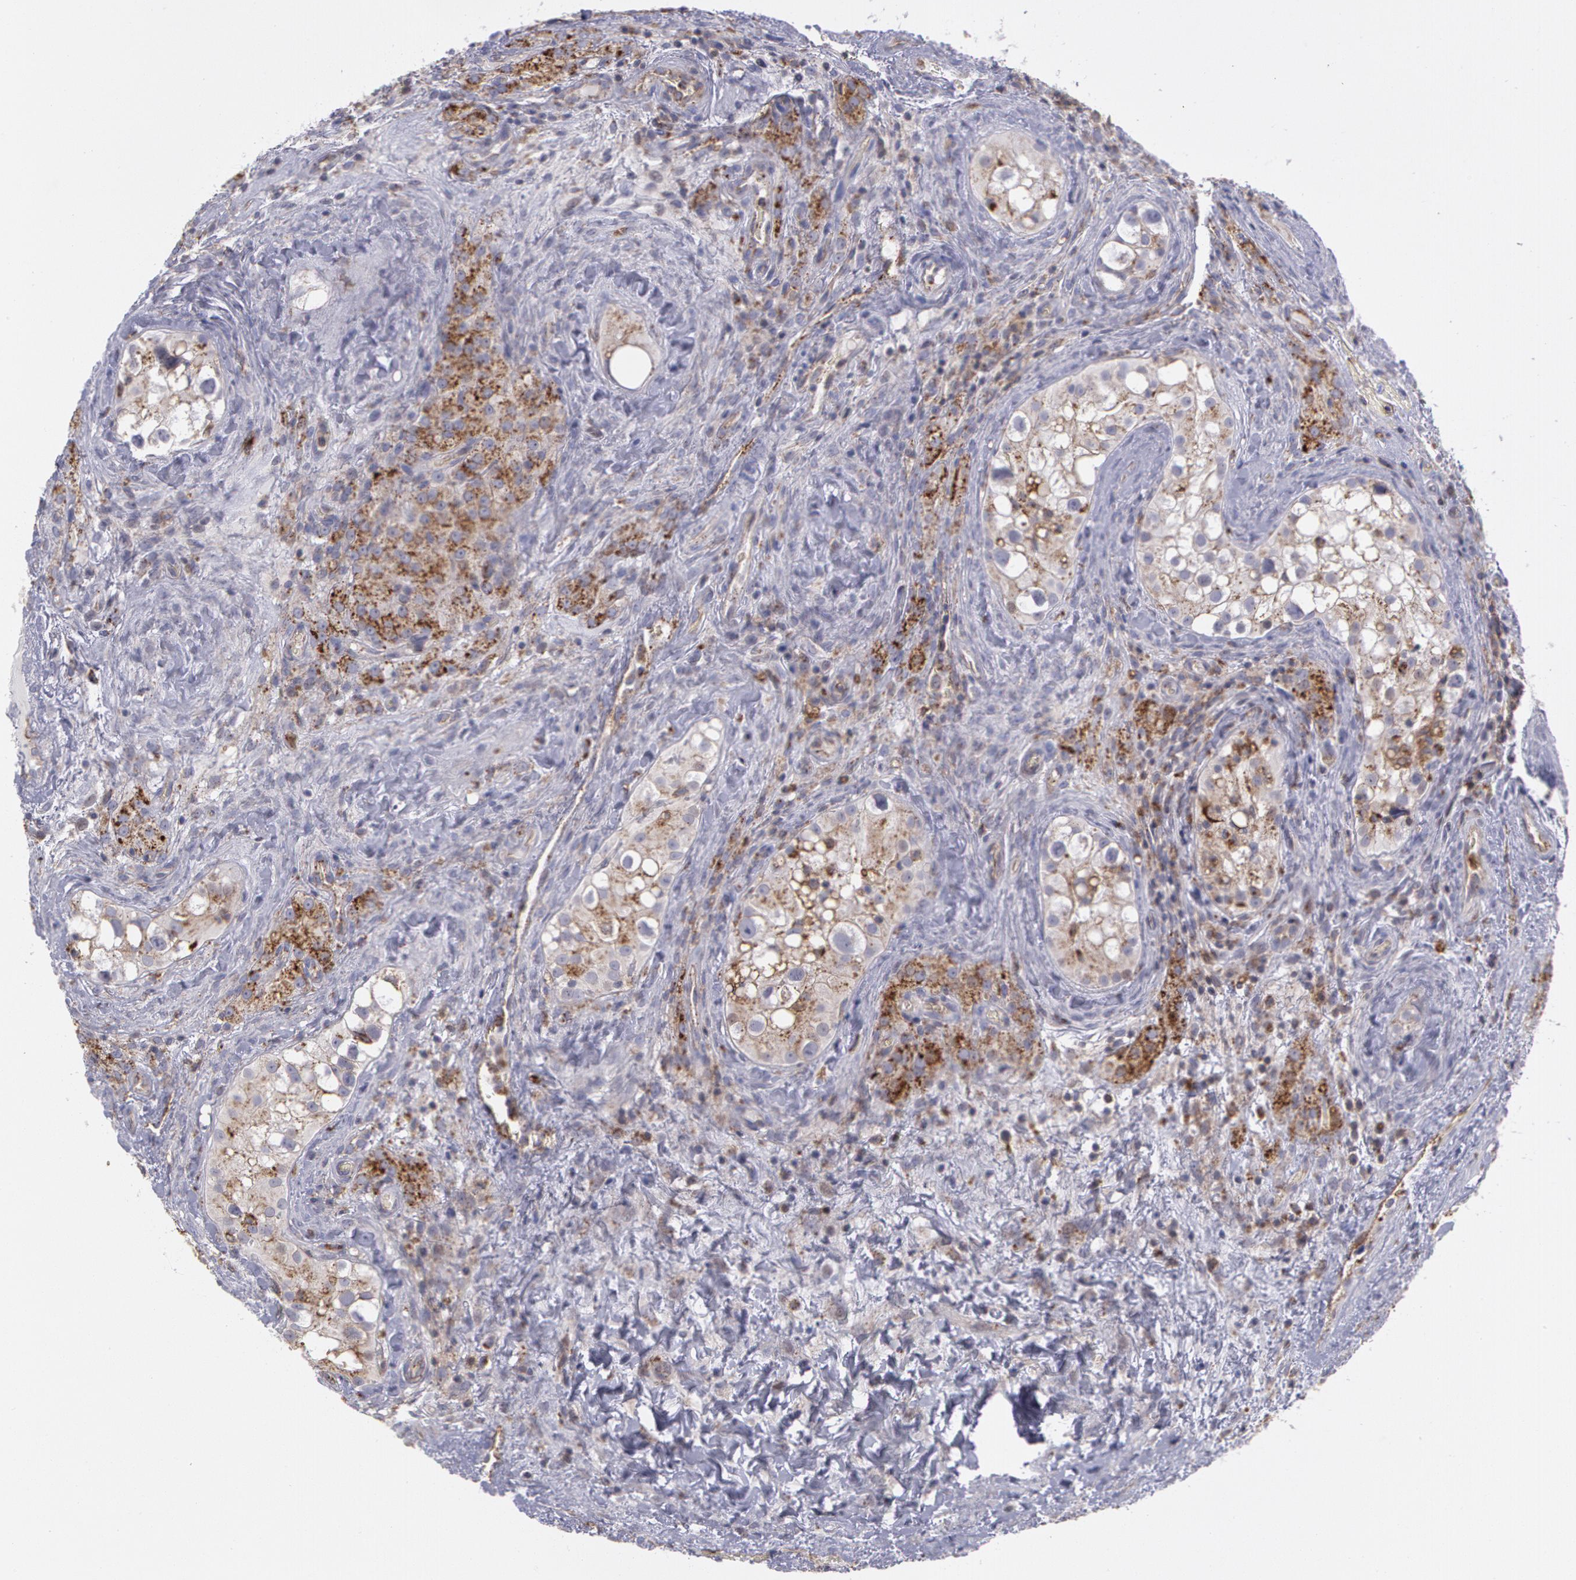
{"staining": {"intensity": "moderate", "quantity": "25%-75%", "location": "cytoplasmic/membranous"}, "tissue": "testis cancer", "cell_type": "Tumor cells", "image_type": "cancer", "snomed": [{"axis": "morphology", "description": "Carcinoma, Embryonal, NOS"}, {"axis": "topography", "description": "Testis"}], "caption": "A medium amount of moderate cytoplasmic/membranous expression is seen in about 25%-75% of tumor cells in testis embryonal carcinoma tissue. (Stains: DAB (3,3'-diaminobenzidine) in brown, nuclei in blue, Microscopy: brightfield microscopy at high magnification).", "gene": "FLOT2", "patient": {"sex": "male", "age": 31}}